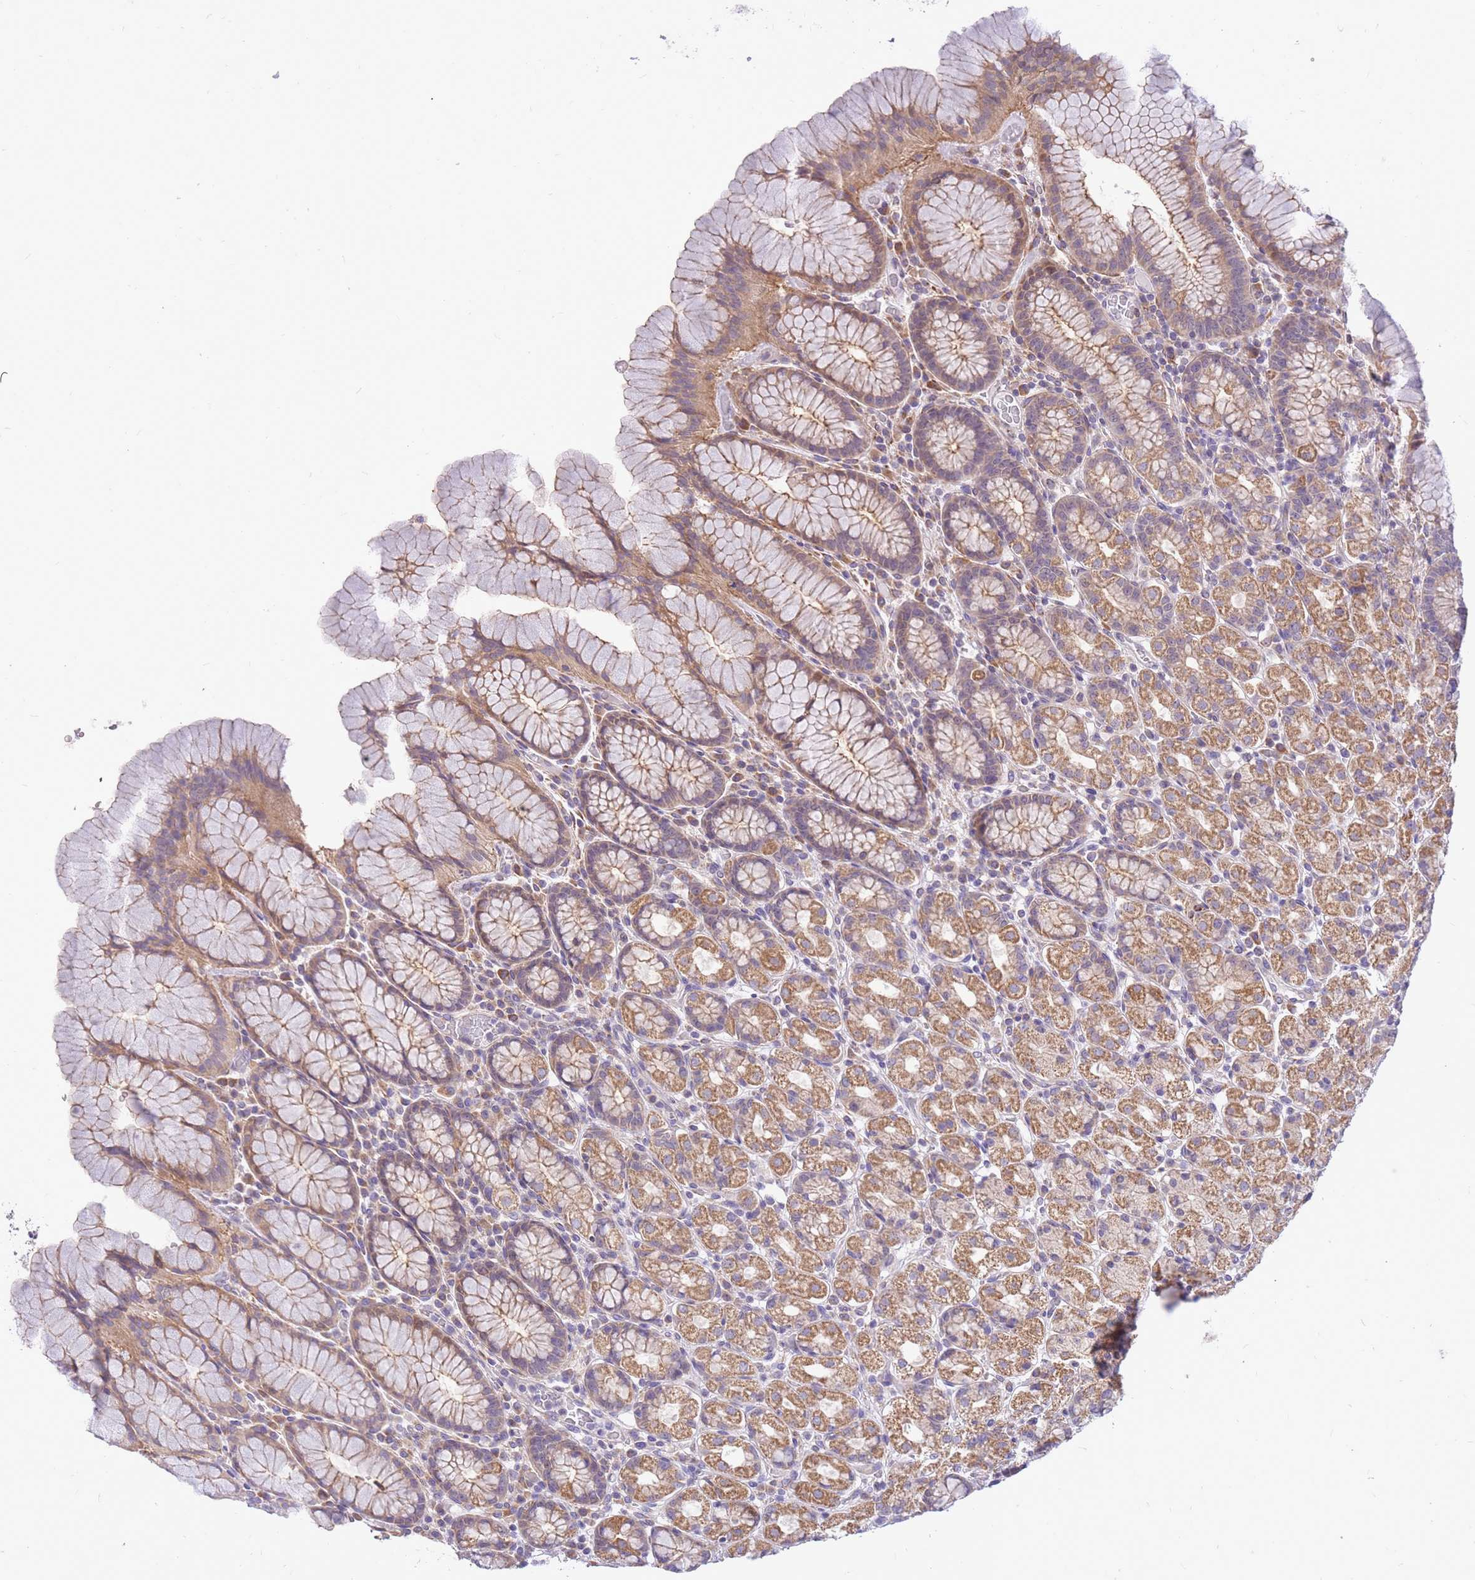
{"staining": {"intensity": "moderate", "quantity": ">75%", "location": "cytoplasmic/membranous"}, "tissue": "stomach", "cell_type": "Glandular cells", "image_type": "normal", "snomed": [{"axis": "morphology", "description": "Normal tissue, NOS"}, {"axis": "topography", "description": "Stomach, upper"}, {"axis": "topography", "description": "Stomach"}], "caption": "Immunohistochemistry of benign stomach displays medium levels of moderate cytoplasmic/membranous expression in about >75% of glandular cells.", "gene": "TOPAZ1", "patient": {"sex": "male", "age": 62}}